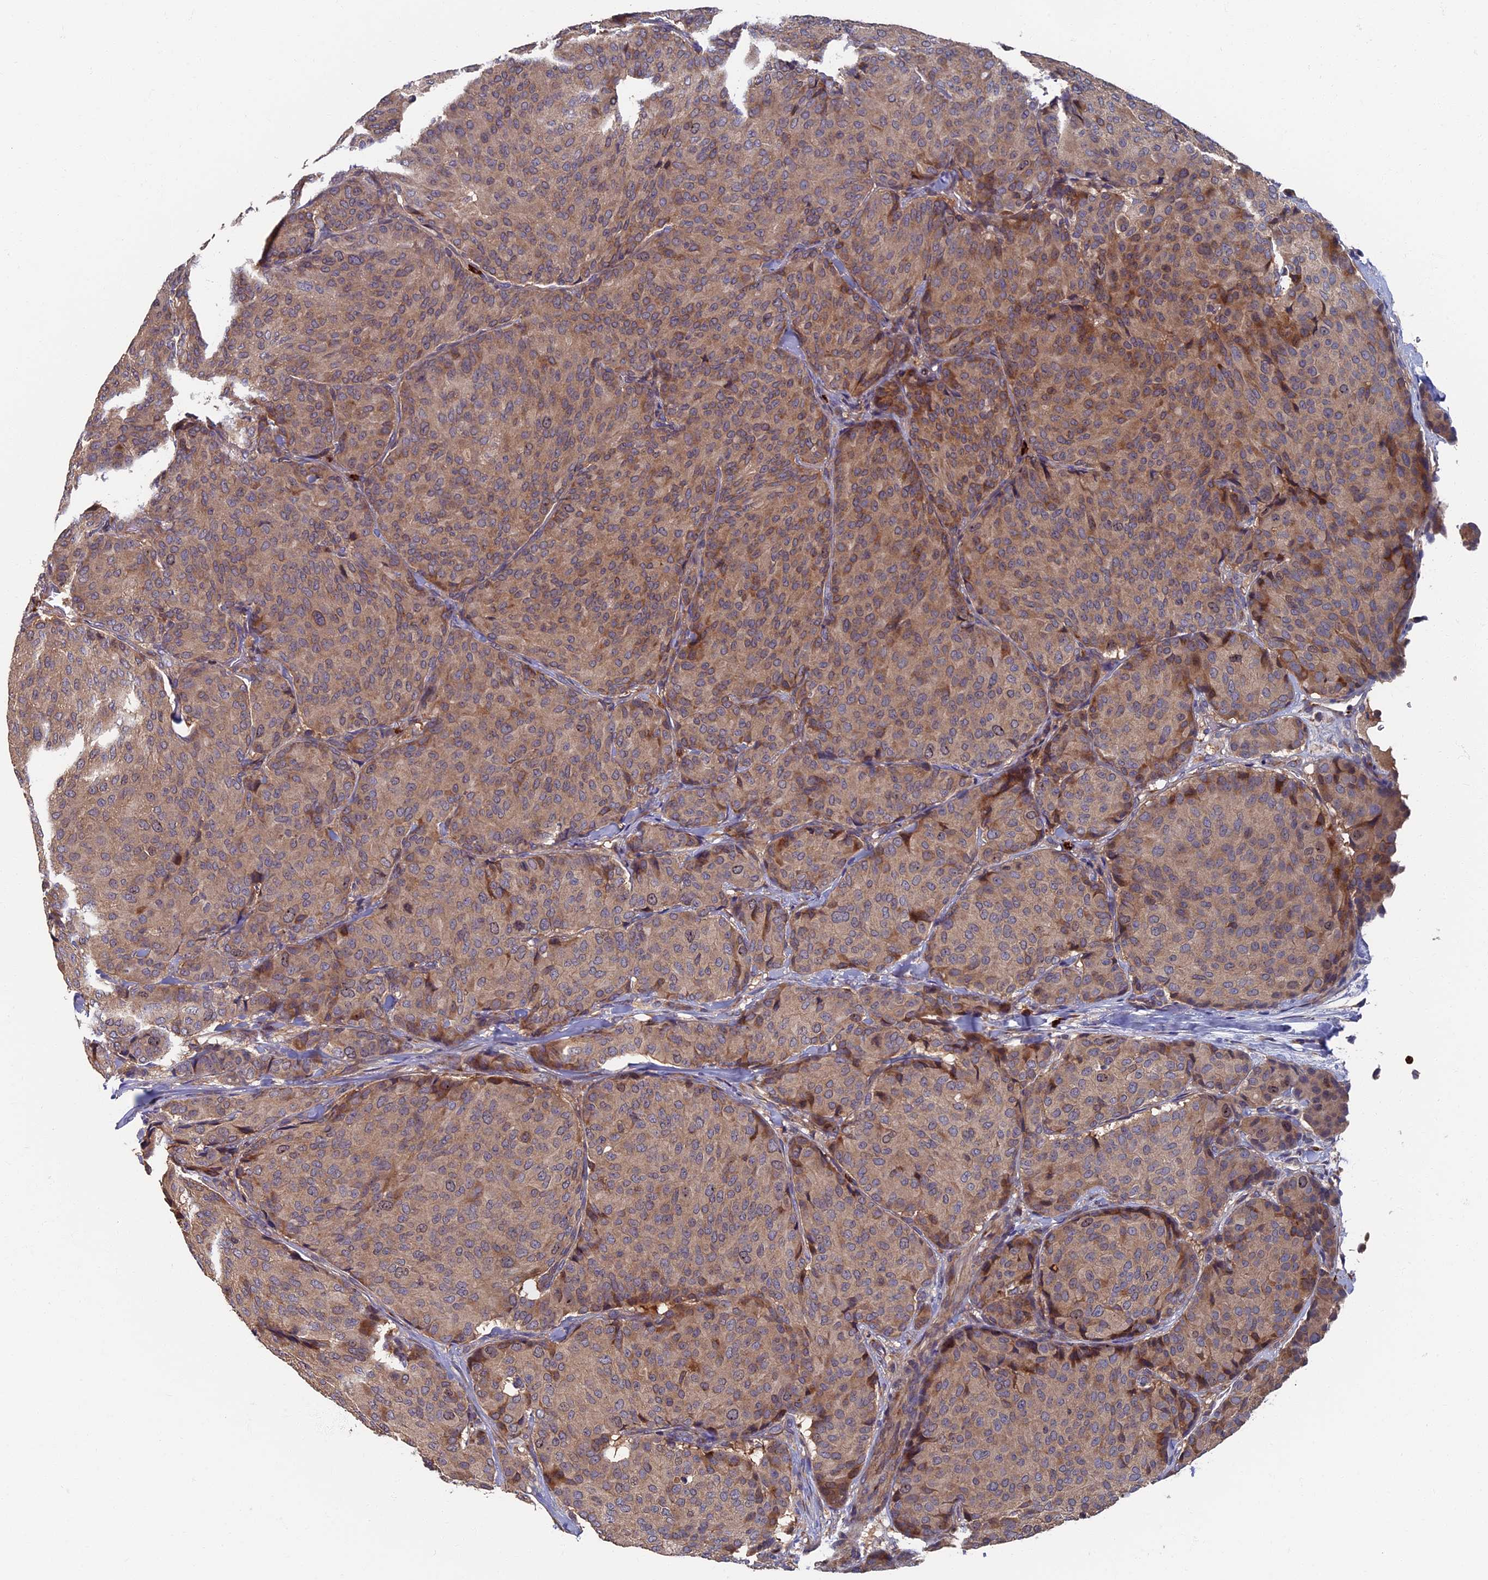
{"staining": {"intensity": "moderate", "quantity": ">75%", "location": "cytoplasmic/membranous"}, "tissue": "breast cancer", "cell_type": "Tumor cells", "image_type": "cancer", "snomed": [{"axis": "morphology", "description": "Duct carcinoma"}, {"axis": "topography", "description": "Breast"}], "caption": "This is a histology image of immunohistochemistry staining of breast cancer, which shows moderate positivity in the cytoplasmic/membranous of tumor cells.", "gene": "TNK2", "patient": {"sex": "female", "age": 75}}